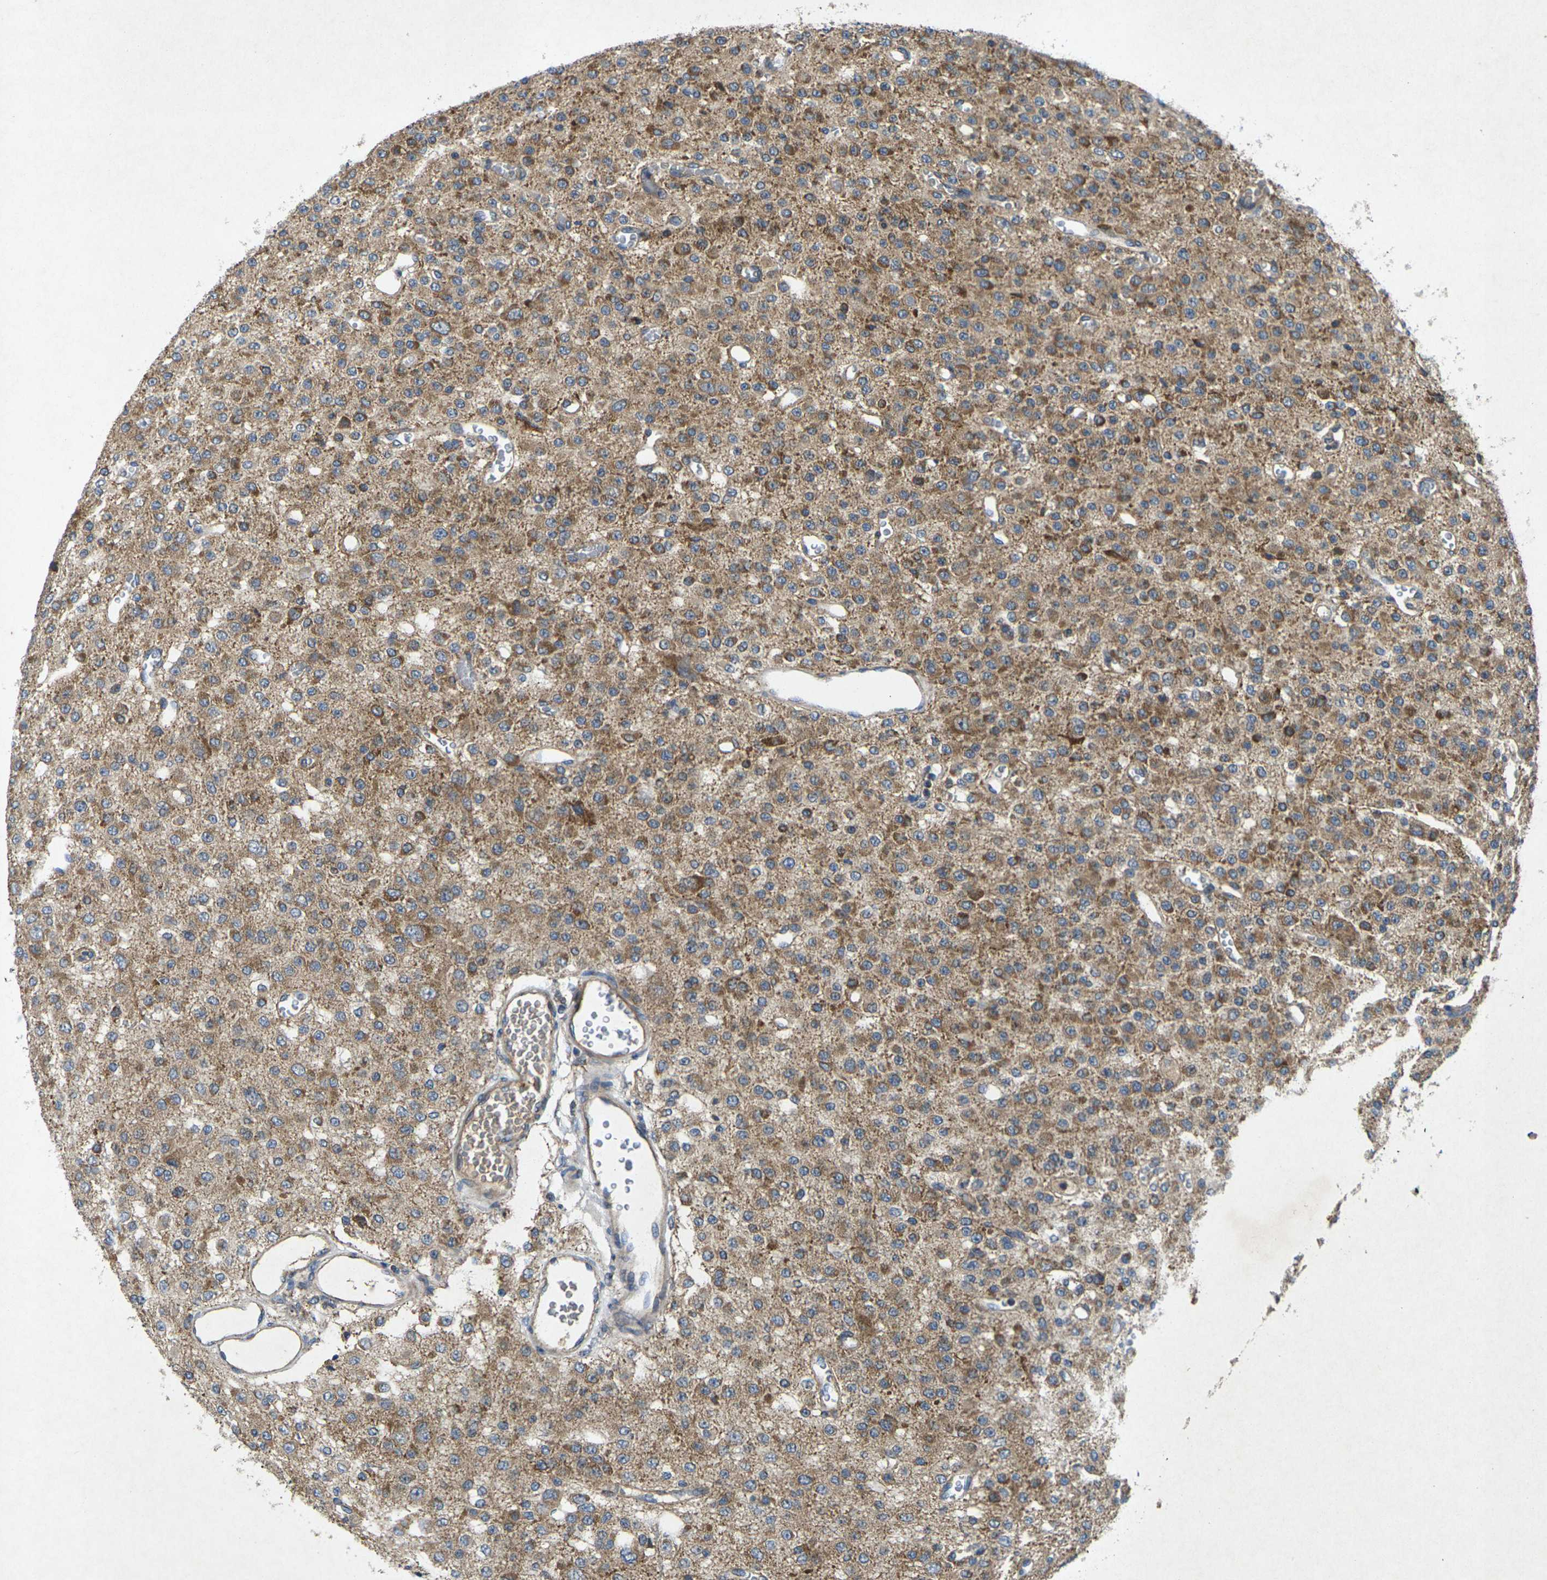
{"staining": {"intensity": "moderate", "quantity": ">75%", "location": "cytoplasmic/membranous"}, "tissue": "glioma", "cell_type": "Tumor cells", "image_type": "cancer", "snomed": [{"axis": "morphology", "description": "Glioma, malignant, Low grade"}, {"axis": "topography", "description": "Brain"}], "caption": "Protein expression analysis of glioma reveals moderate cytoplasmic/membranous expression in approximately >75% of tumor cells. (IHC, brightfield microscopy, high magnification).", "gene": "KIF1B", "patient": {"sex": "male", "age": 38}}